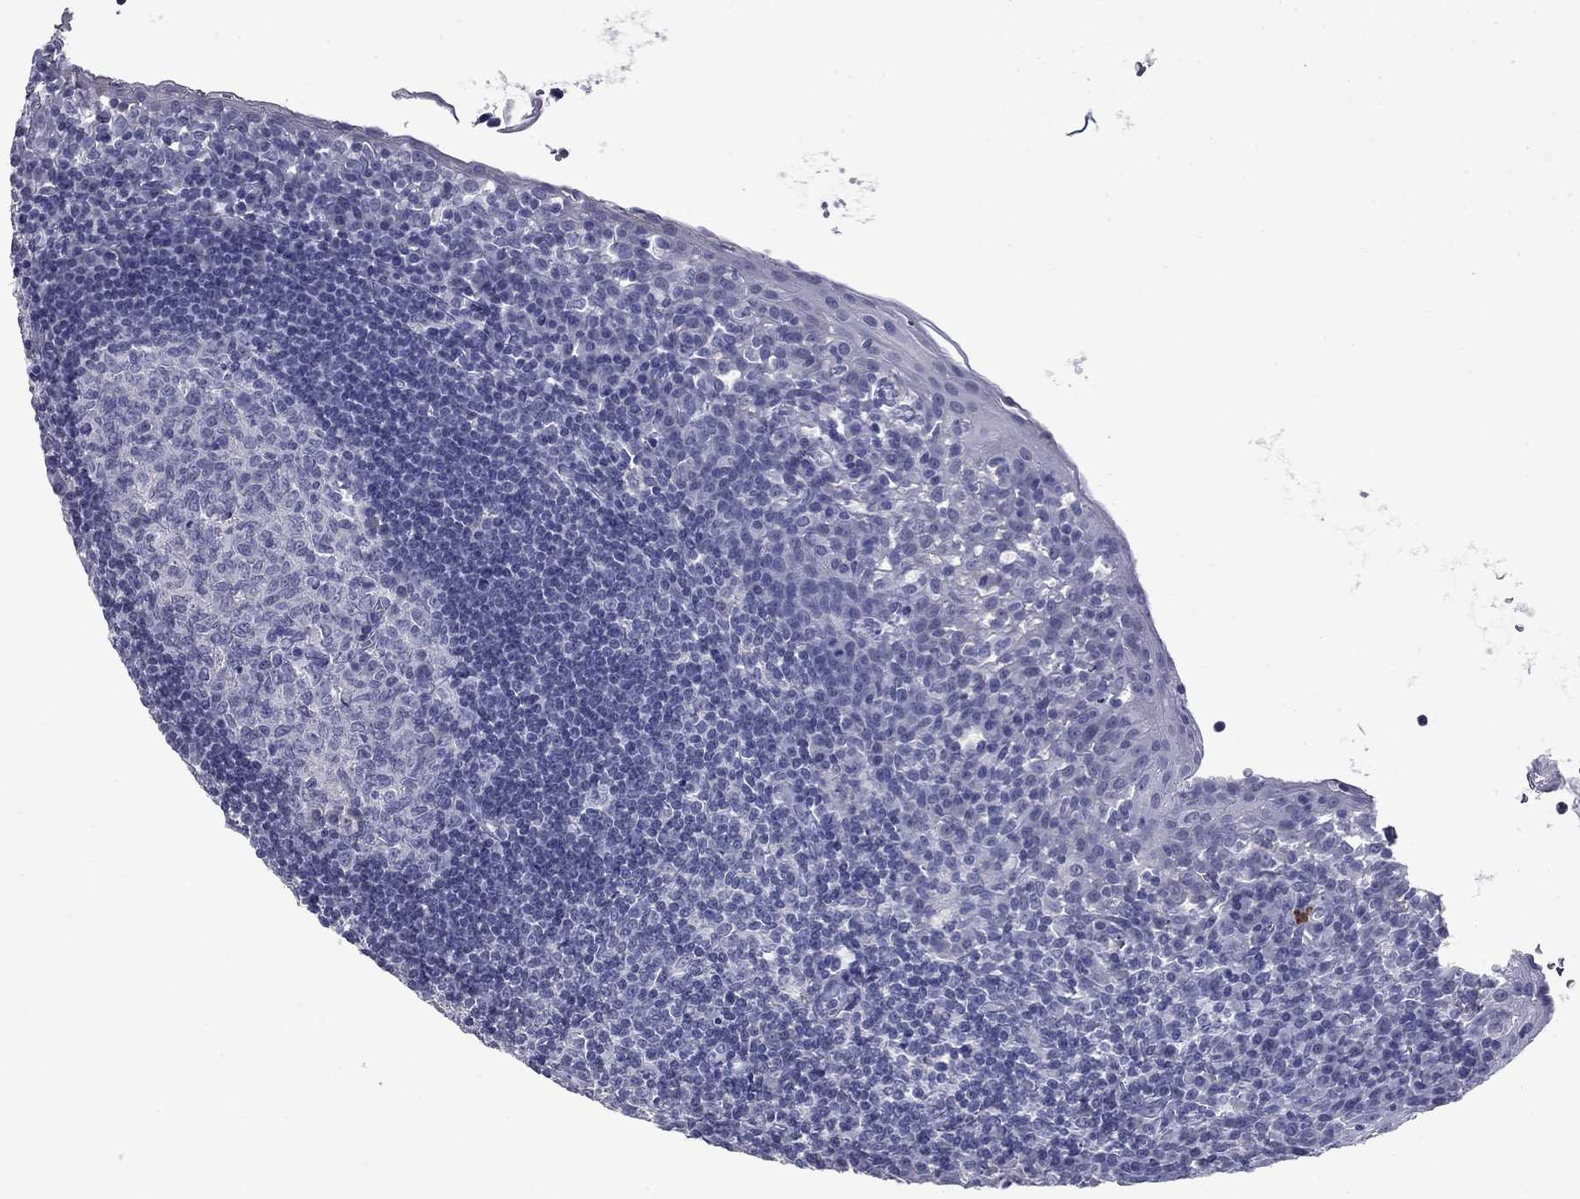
{"staining": {"intensity": "negative", "quantity": "none", "location": "none"}, "tissue": "tonsil", "cell_type": "Germinal center cells", "image_type": "normal", "snomed": [{"axis": "morphology", "description": "Normal tissue, NOS"}, {"axis": "topography", "description": "Tonsil"}], "caption": "The photomicrograph reveals no staining of germinal center cells in unremarkable tonsil.", "gene": "CFAP119", "patient": {"sex": "female", "age": 13}}